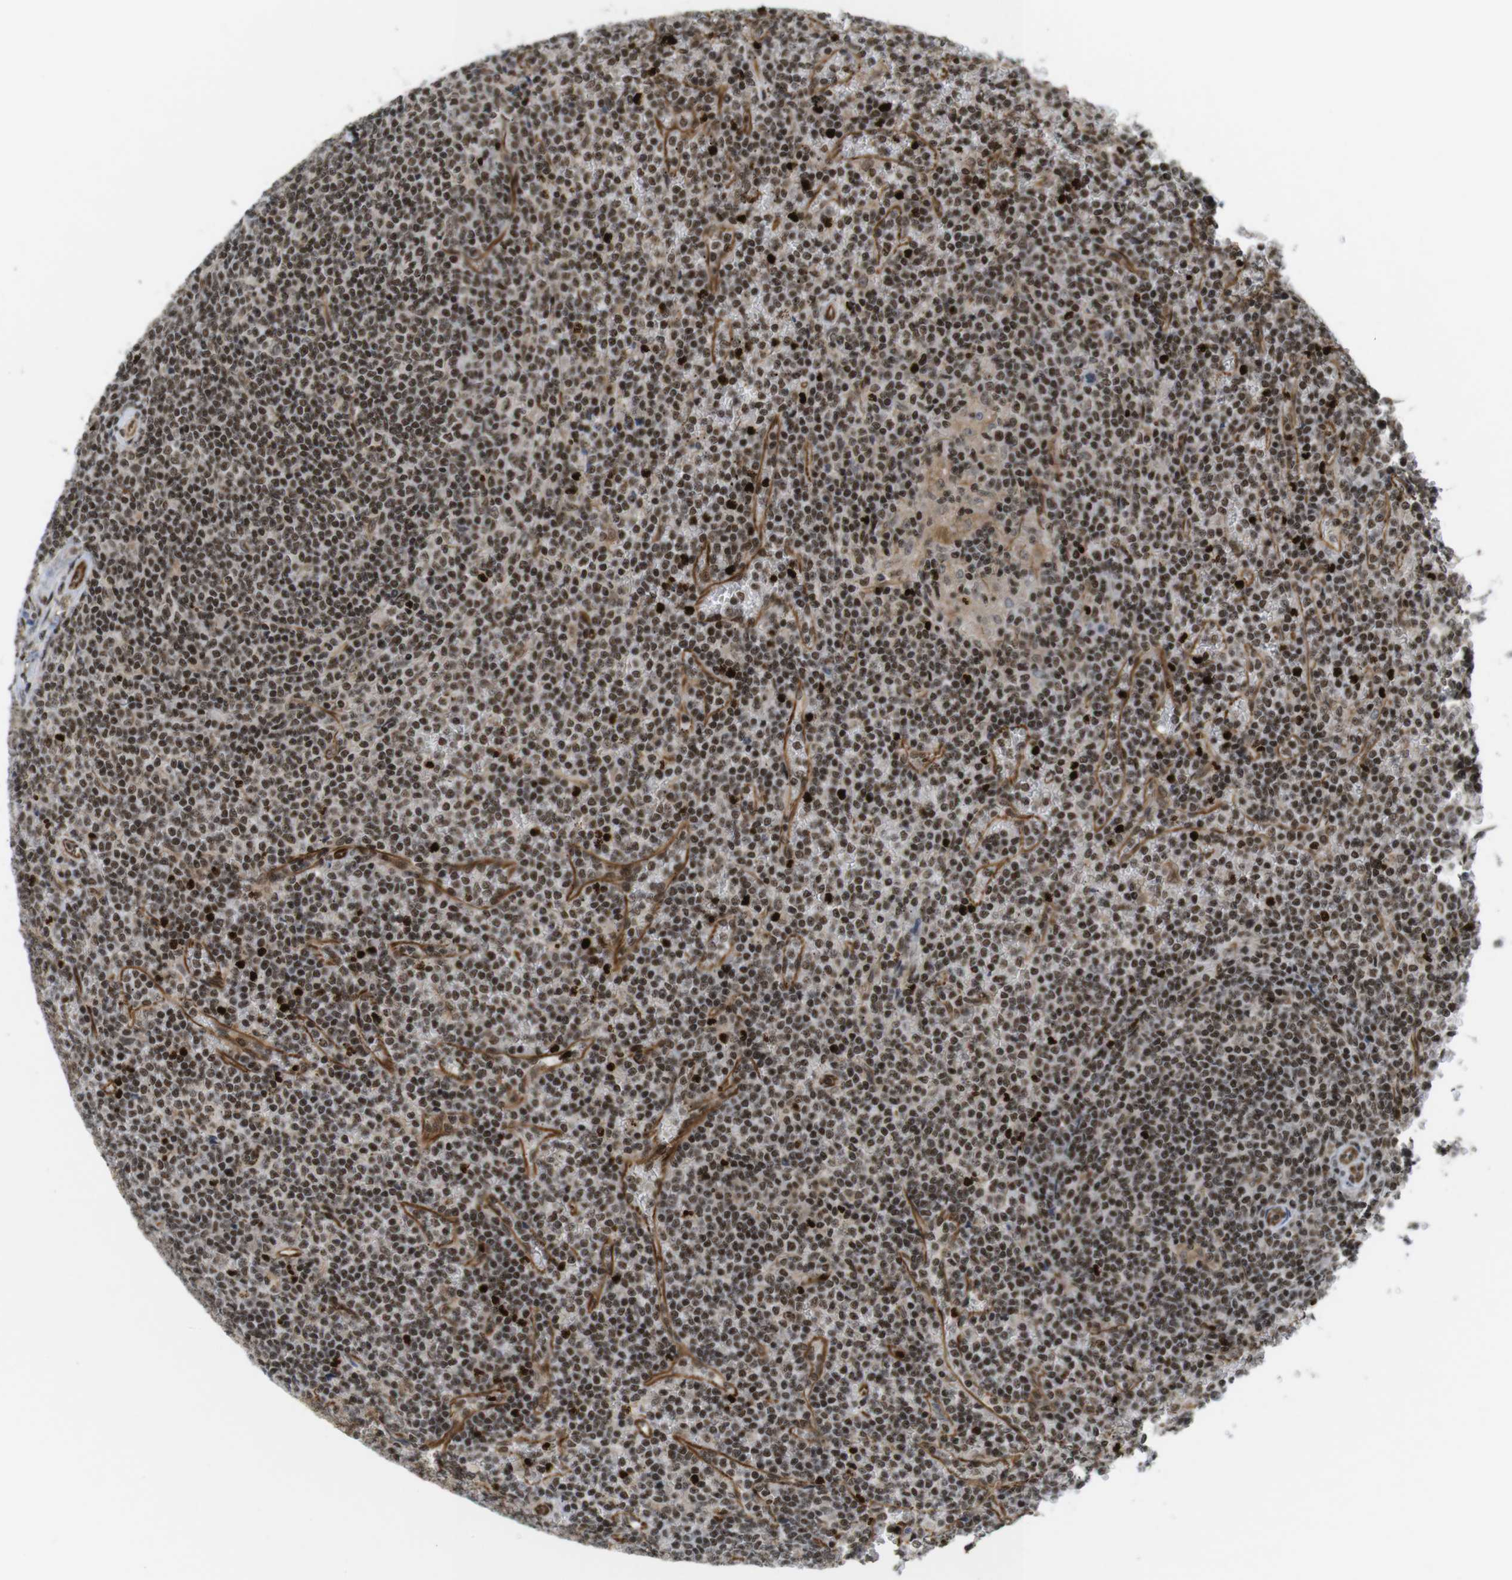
{"staining": {"intensity": "moderate", "quantity": ">75%", "location": "nuclear"}, "tissue": "lymphoma", "cell_type": "Tumor cells", "image_type": "cancer", "snomed": [{"axis": "morphology", "description": "Malignant lymphoma, non-Hodgkin's type, Low grade"}, {"axis": "topography", "description": "Spleen"}], "caption": "Immunohistochemical staining of lymphoma displays moderate nuclear protein positivity in about >75% of tumor cells.", "gene": "SP2", "patient": {"sex": "female", "age": 19}}